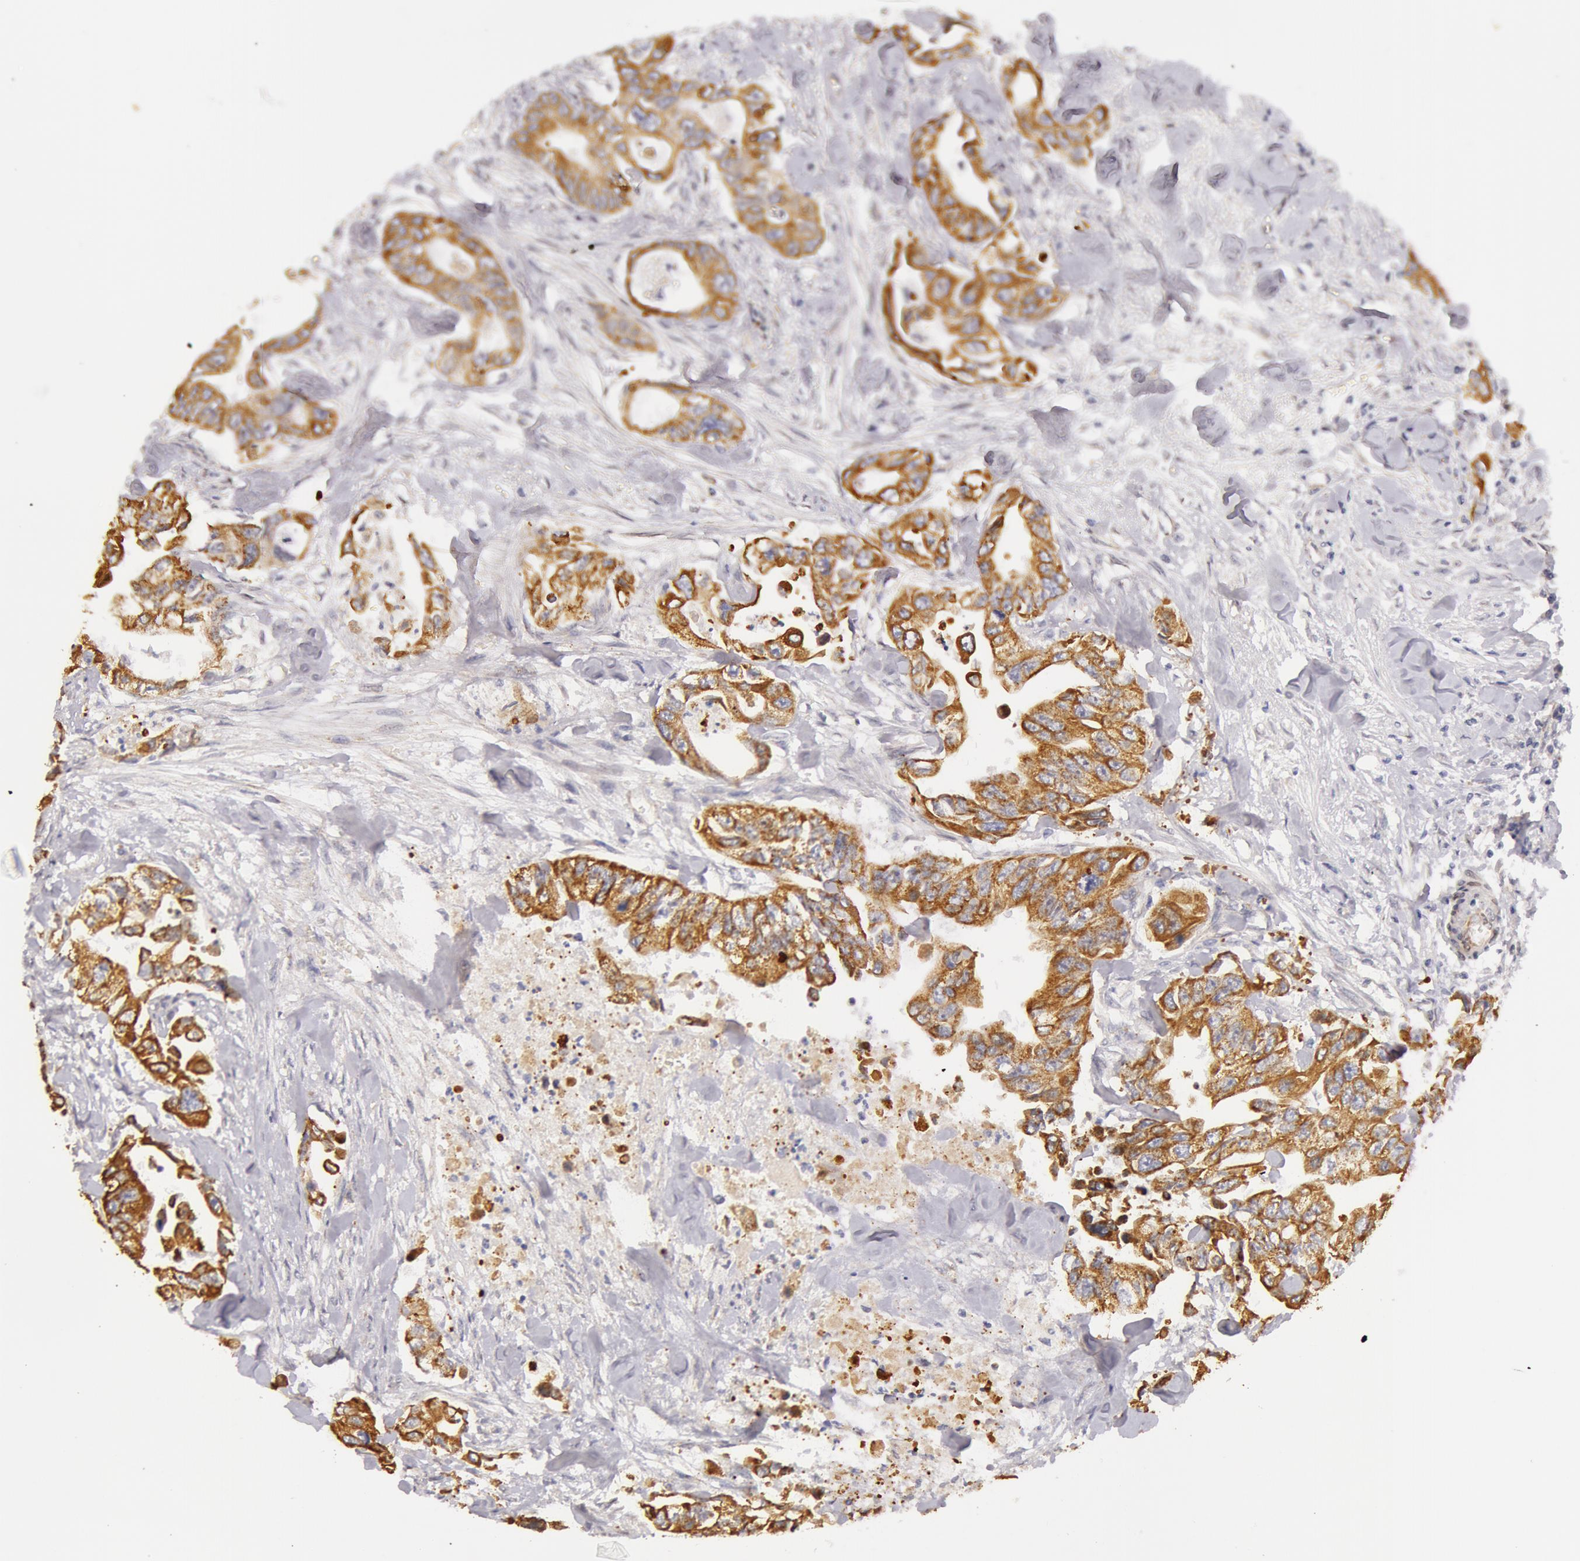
{"staining": {"intensity": "moderate", "quantity": ">75%", "location": "cytoplasmic/membranous"}, "tissue": "colorectal cancer", "cell_type": "Tumor cells", "image_type": "cancer", "snomed": [{"axis": "morphology", "description": "Adenocarcinoma, NOS"}, {"axis": "topography", "description": "Colon"}], "caption": "Moderate cytoplasmic/membranous staining for a protein is seen in about >75% of tumor cells of colorectal cancer using IHC.", "gene": "KRT18", "patient": {"sex": "female", "age": 11}}